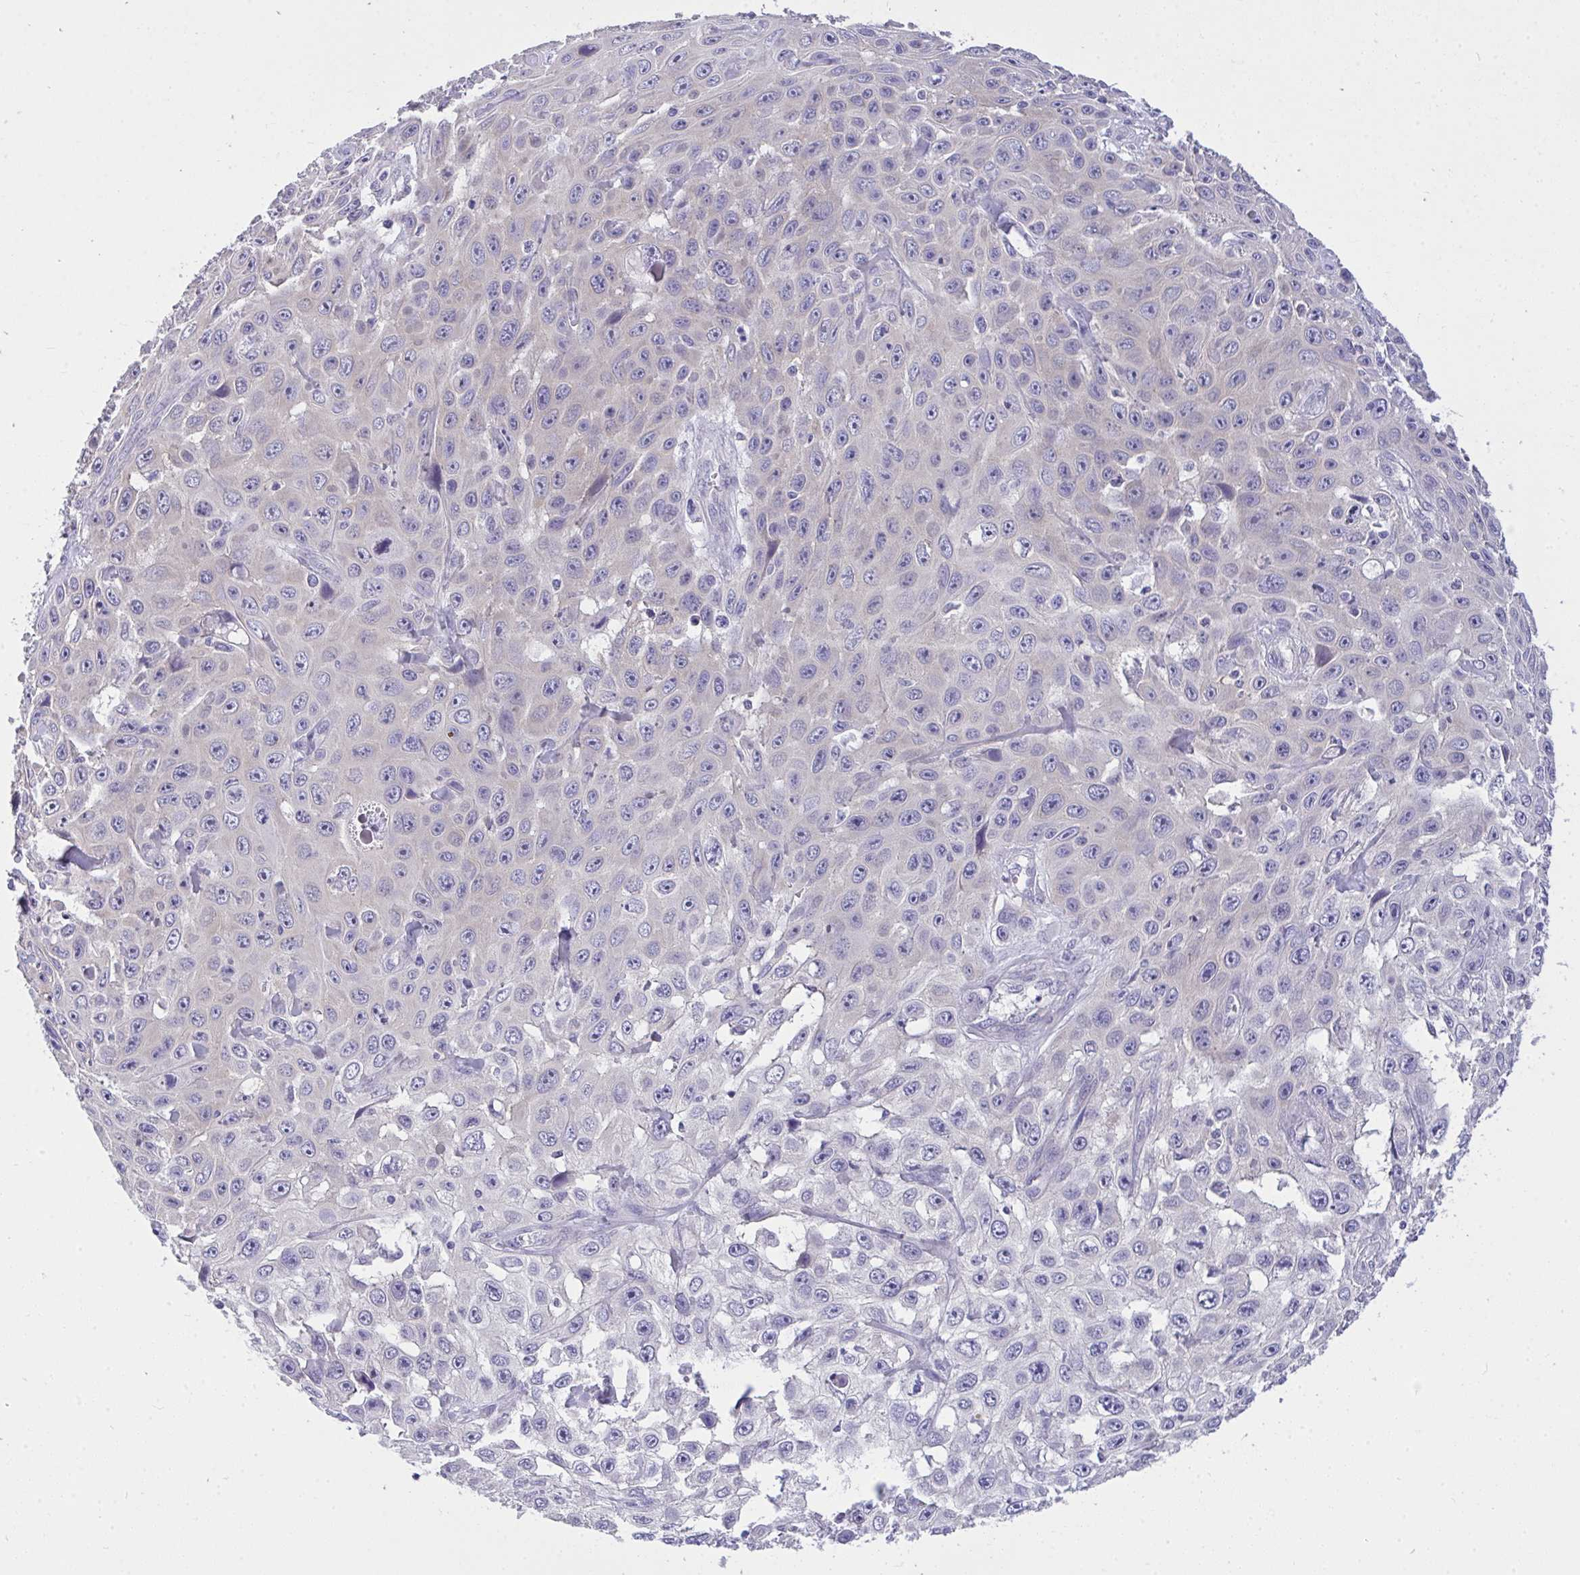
{"staining": {"intensity": "negative", "quantity": "none", "location": "none"}, "tissue": "skin cancer", "cell_type": "Tumor cells", "image_type": "cancer", "snomed": [{"axis": "morphology", "description": "Squamous cell carcinoma, NOS"}, {"axis": "topography", "description": "Skin"}], "caption": "This histopathology image is of skin squamous cell carcinoma stained with immunohistochemistry to label a protein in brown with the nuclei are counter-stained blue. There is no staining in tumor cells.", "gene": "VGLL3", "patient": {"sex": "male", "age": 82}}